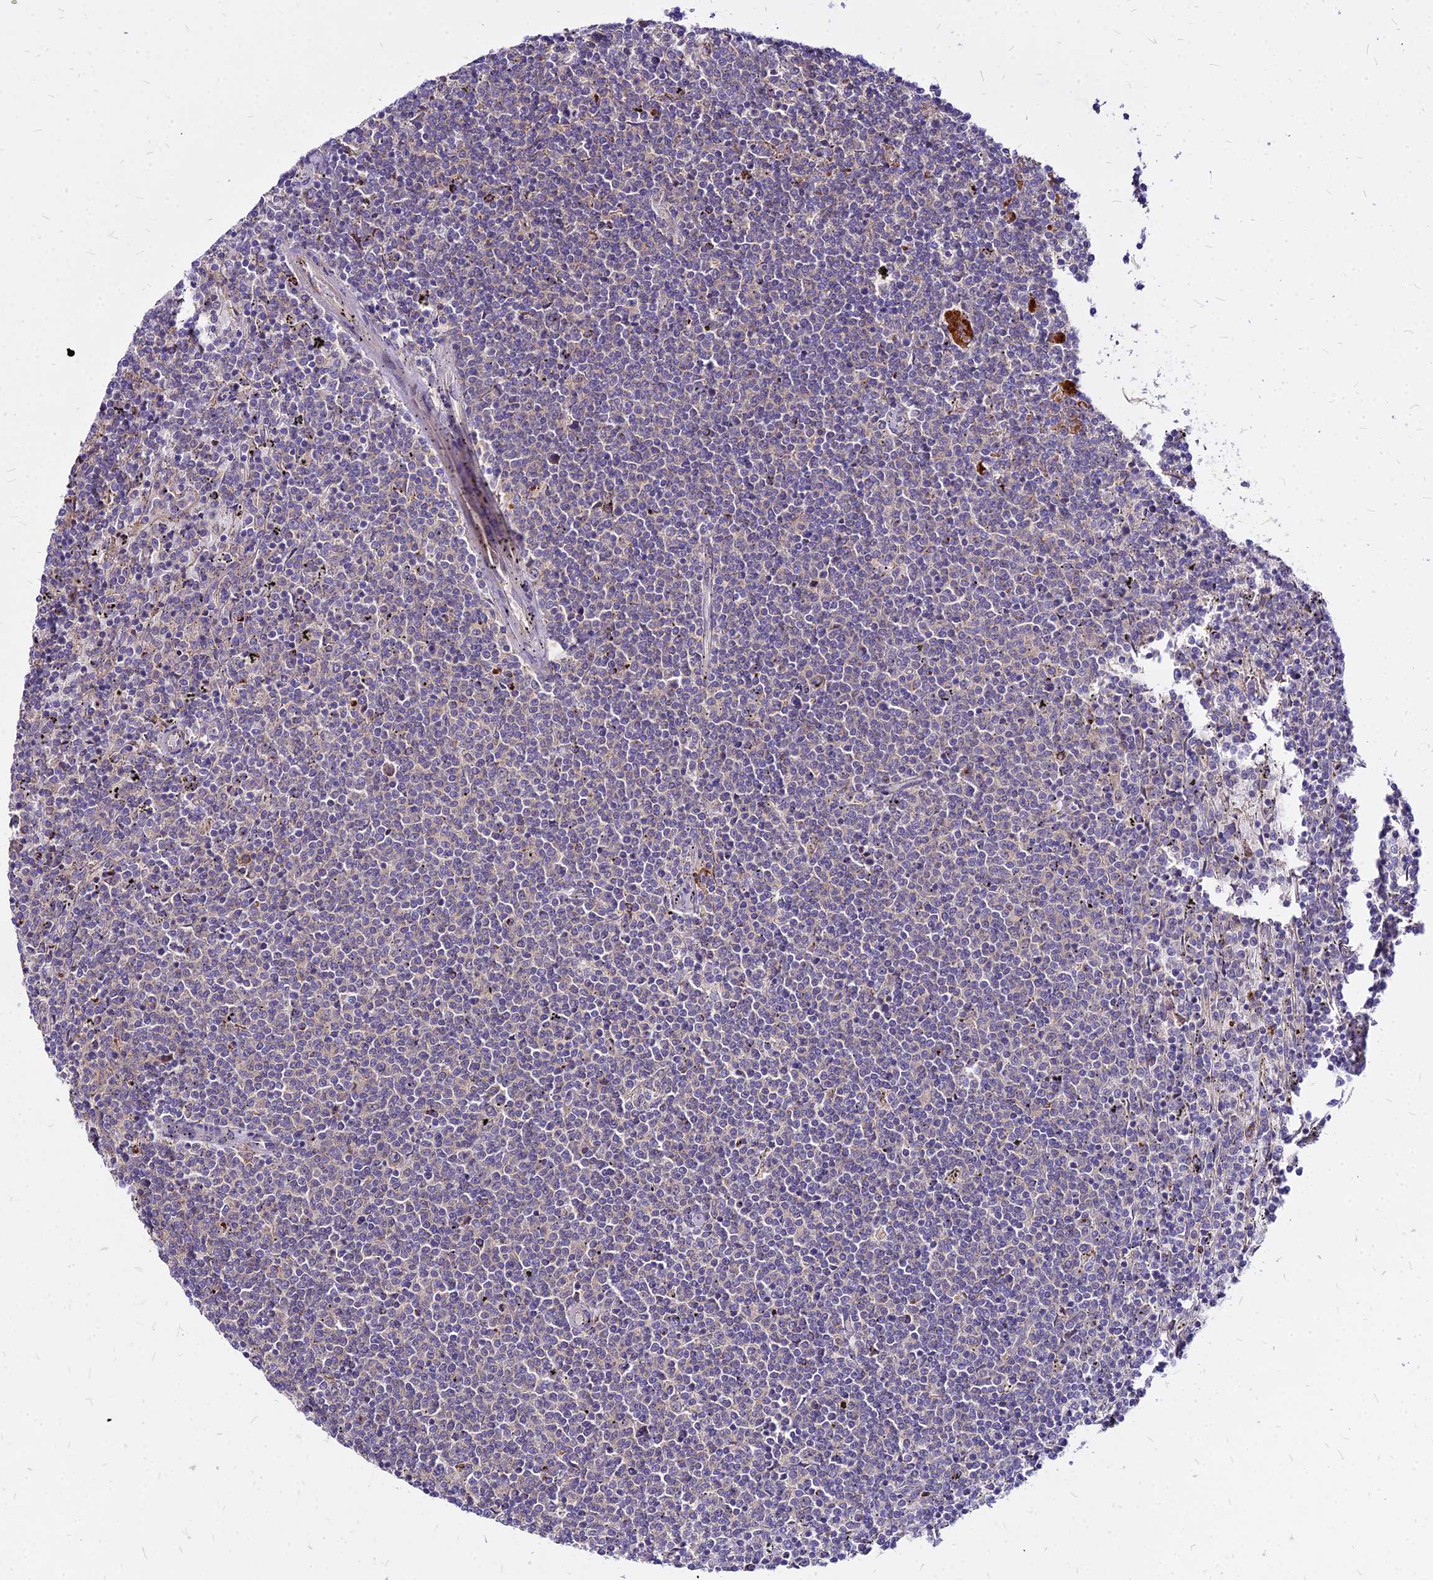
{"staining": {"intensity": "negative", "quantity": "none", "location": "none"}, "tissue": "lymphoma", "cell_type": "Tumor cells", "image_type": "cancer", "snomed": [{"axis": "morphology", "description": "Malignant lymphoma, non-Hodgkin's type, Low grade"}, {"axis": "topography", "description": "Spleen"}], "caption": "Immunohistochemistry (IHC) histopathology image of low-grade malignant lymphoma, non-Hodgkin's type stained for a protein (brown), which shows no staining in tumor cells.", "gene": "COMMD10", "patient": {"sex": "female", "age": 50}}